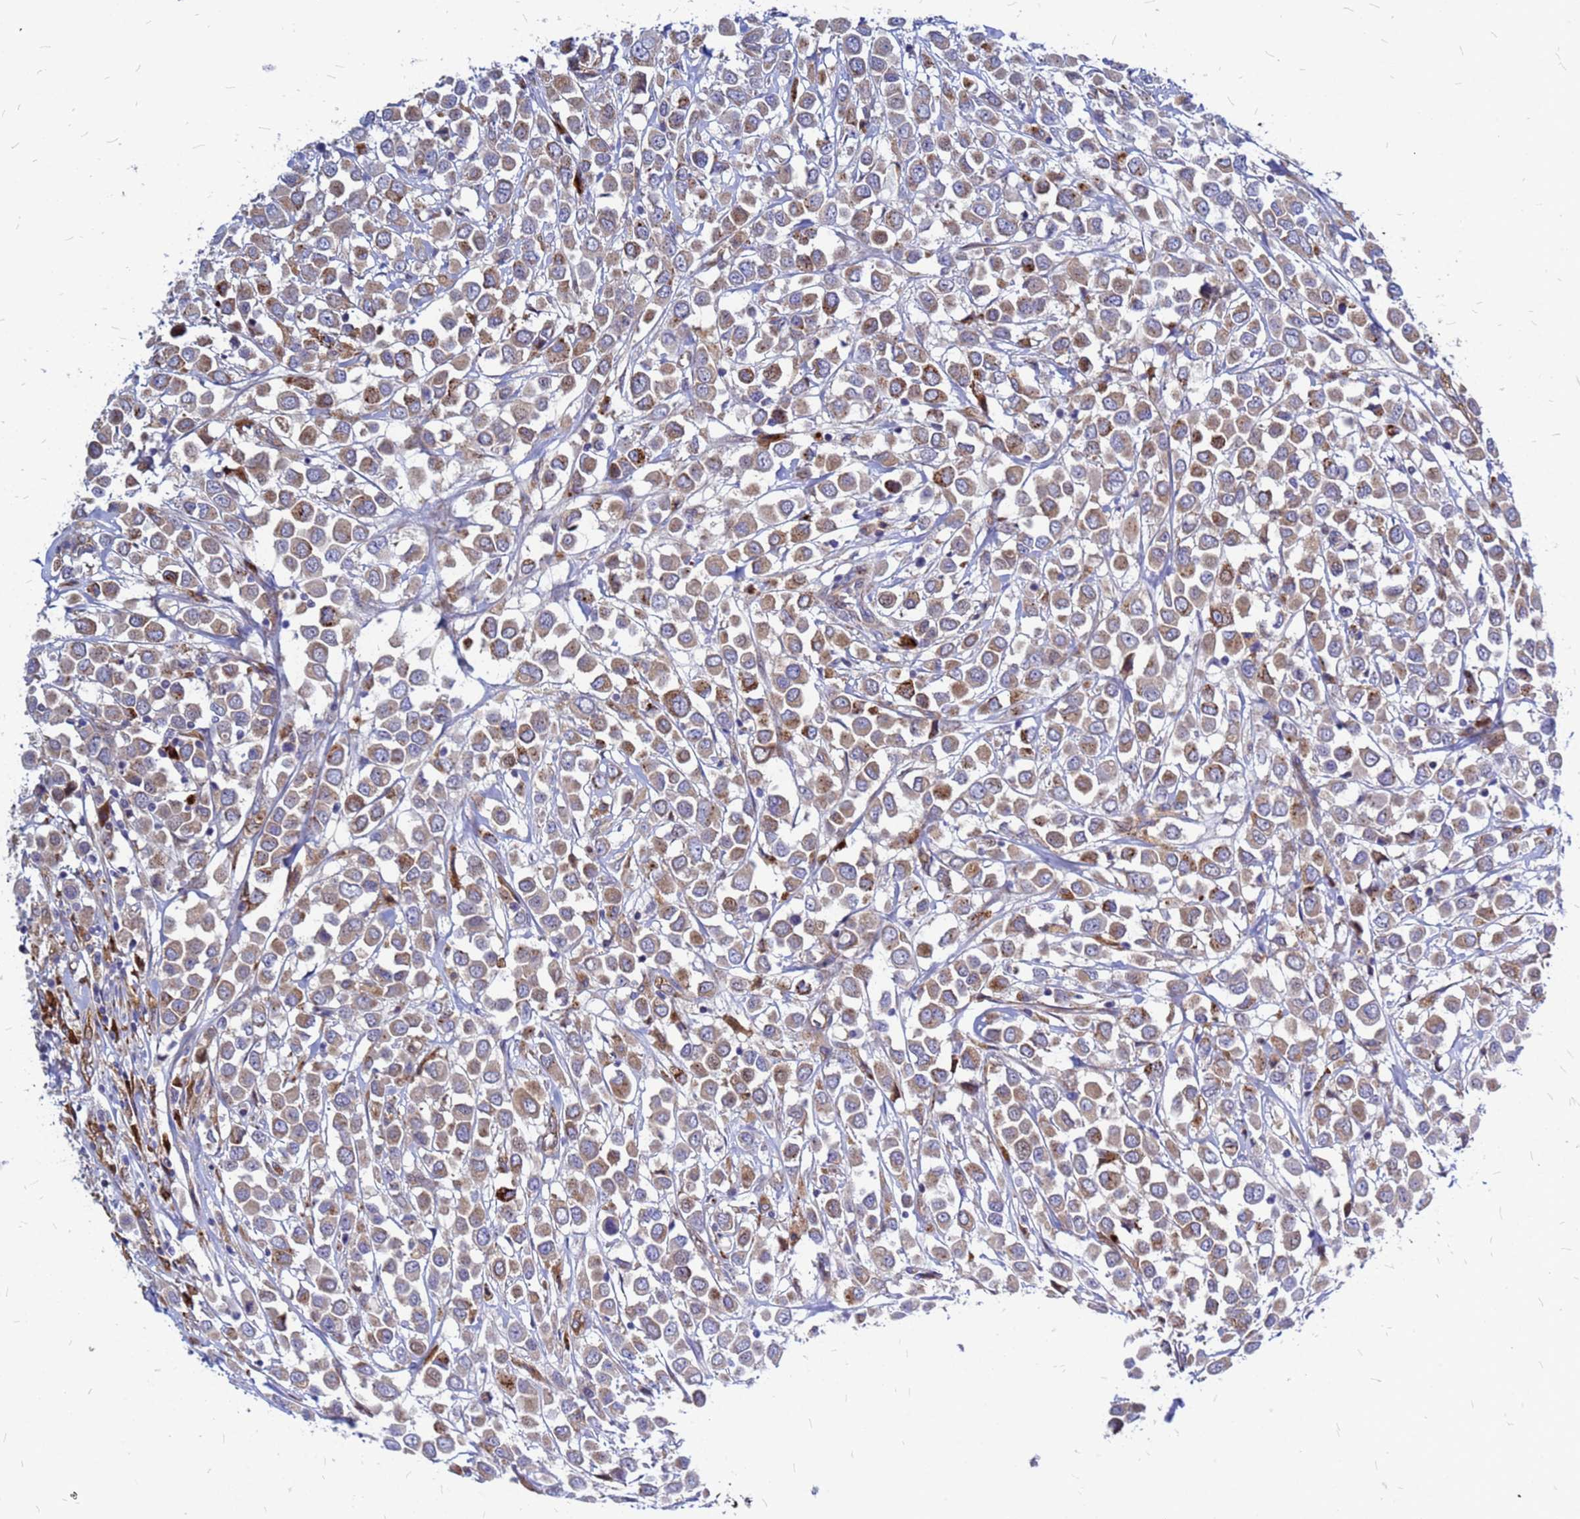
{"staining": {"intensity": "weak", "quantity": ">75%", "location": "cytoplasmic/membranous"}, "tissue": "breast cancer", "cell_type": "Tumor cells", "image_type": "cancer", "snomed": [{"axis": "morphology", "description": "Duct carcinoma"}, {"axis": "topography", "description": "Breast"}], "caption": "Brown immunohistochemical staining in human breast cancer (invasive ductal carcinoma) displays weak cytoplasmic/membranous positivity in approximately >75% of tumor cells.", "gene": "NOSTRIN", "patient": {"sex": "female", "age": 61}}